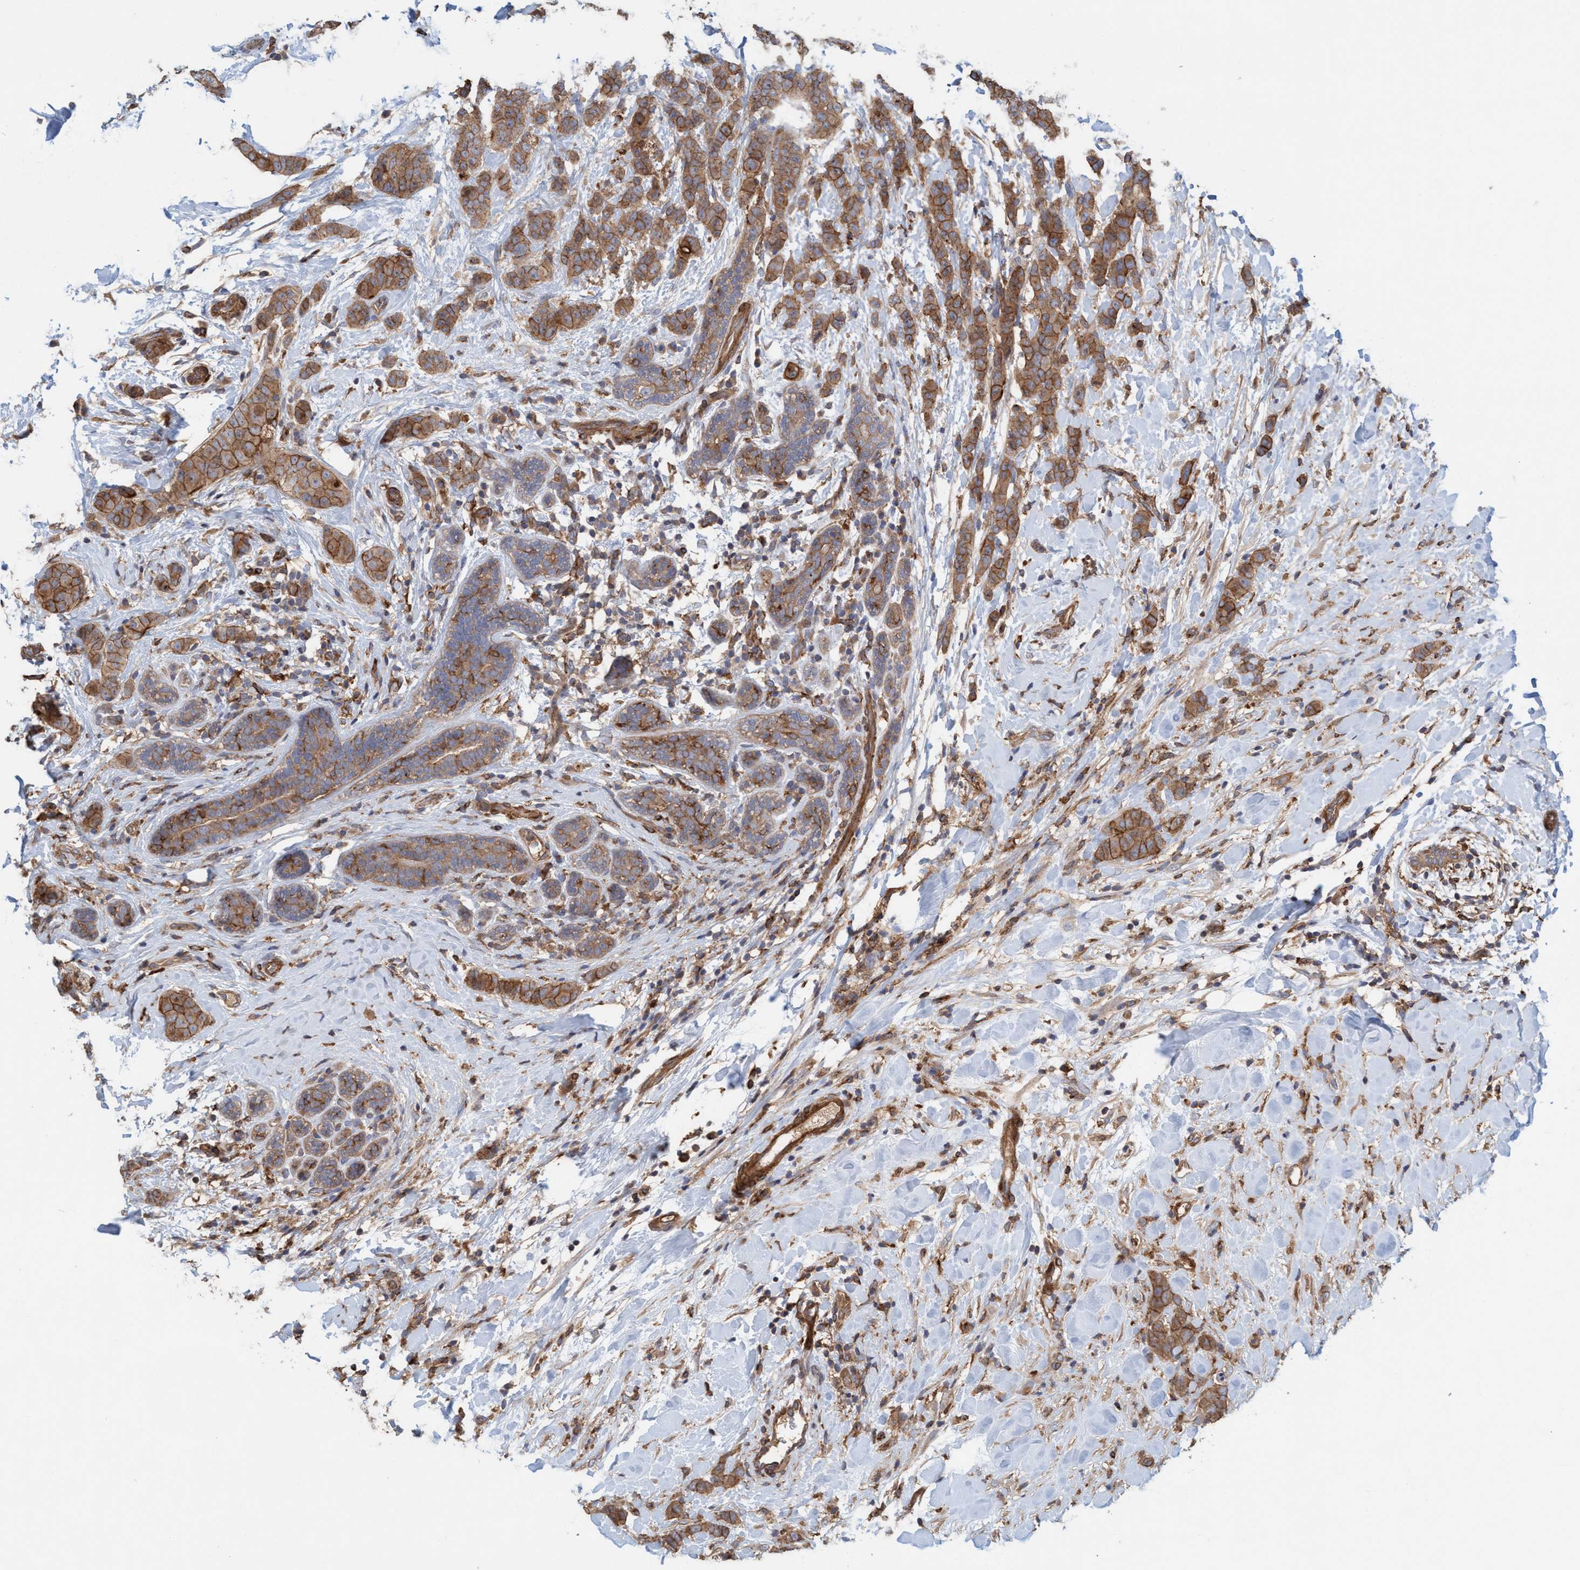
{"staining": {"intensity": "strong", "quantity": ">75%", "location": "cytoplasmic/membranous"}, "tissue": "breast cancer", "cell_type": "Tumor cells", "image_type": "cancer", "snomed": [{"axis": "morphology", "description": "Normal tissue, NOS"}, {"axis": "morphology", "description": "Duct carcinoma"}, {"axis": "topography", "description": "Breast"}], "caption": "Breast cancer tissue reveals strong cytoplasmic/membranous positivity in approximately >75% of tumor cells", "gene": "SPECC1", "patient": {"sex": "female", "age": 40}}